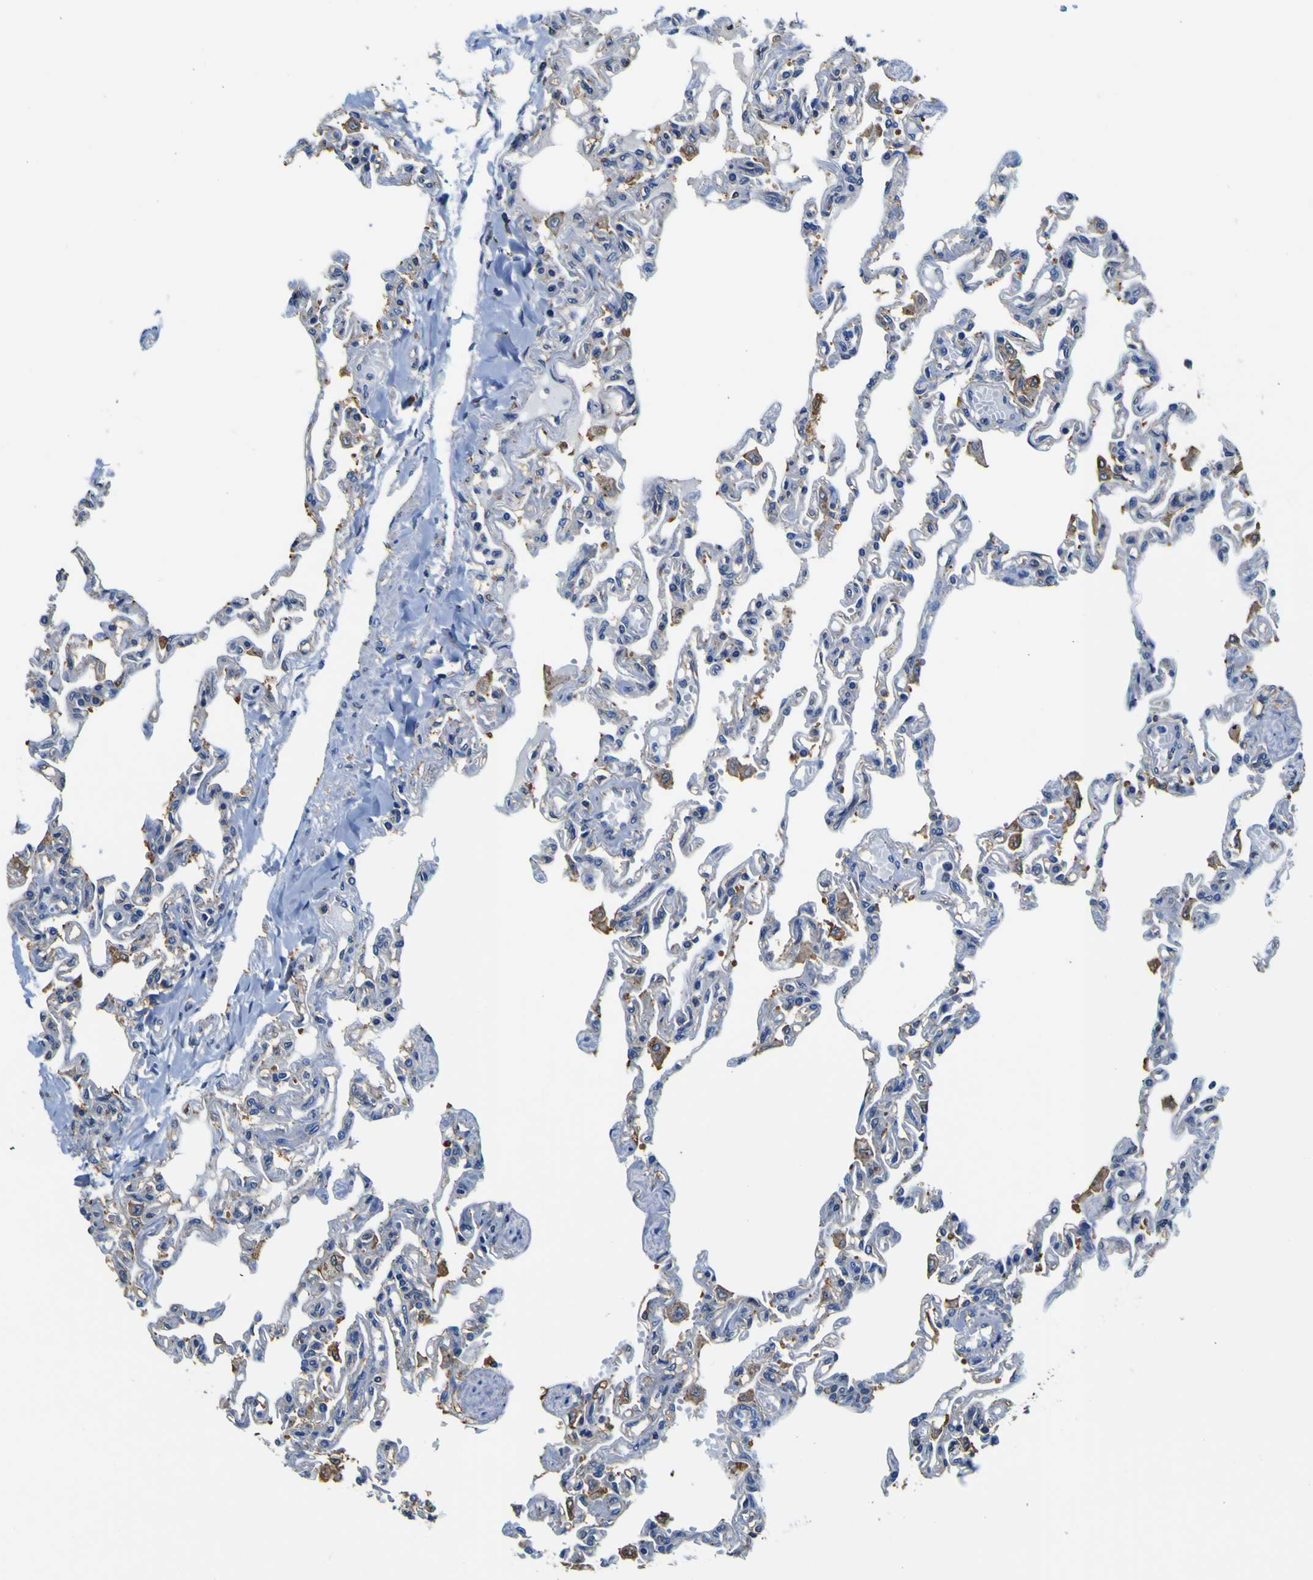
{"staining": {"intensity": "moderate", "quantity": "25%-75%", "location": "cytoplasmic/membranous"}, "tissue": "lung", "cell_type": "Alveolar cells", "image_type": "normal", "snomed": [{"axis": "morphology", "description": "Normal tissue, NOS"}, {"axis": "topography", "description": "Lung"}], "caption": "Protein expression analysis of benign human lung reveals moderate cytoplasmic/membranous expression in approximately 25%-75% of alveolar cells.", "gene": "PXDN", "patient": {"sex": "male", "age": 21}}